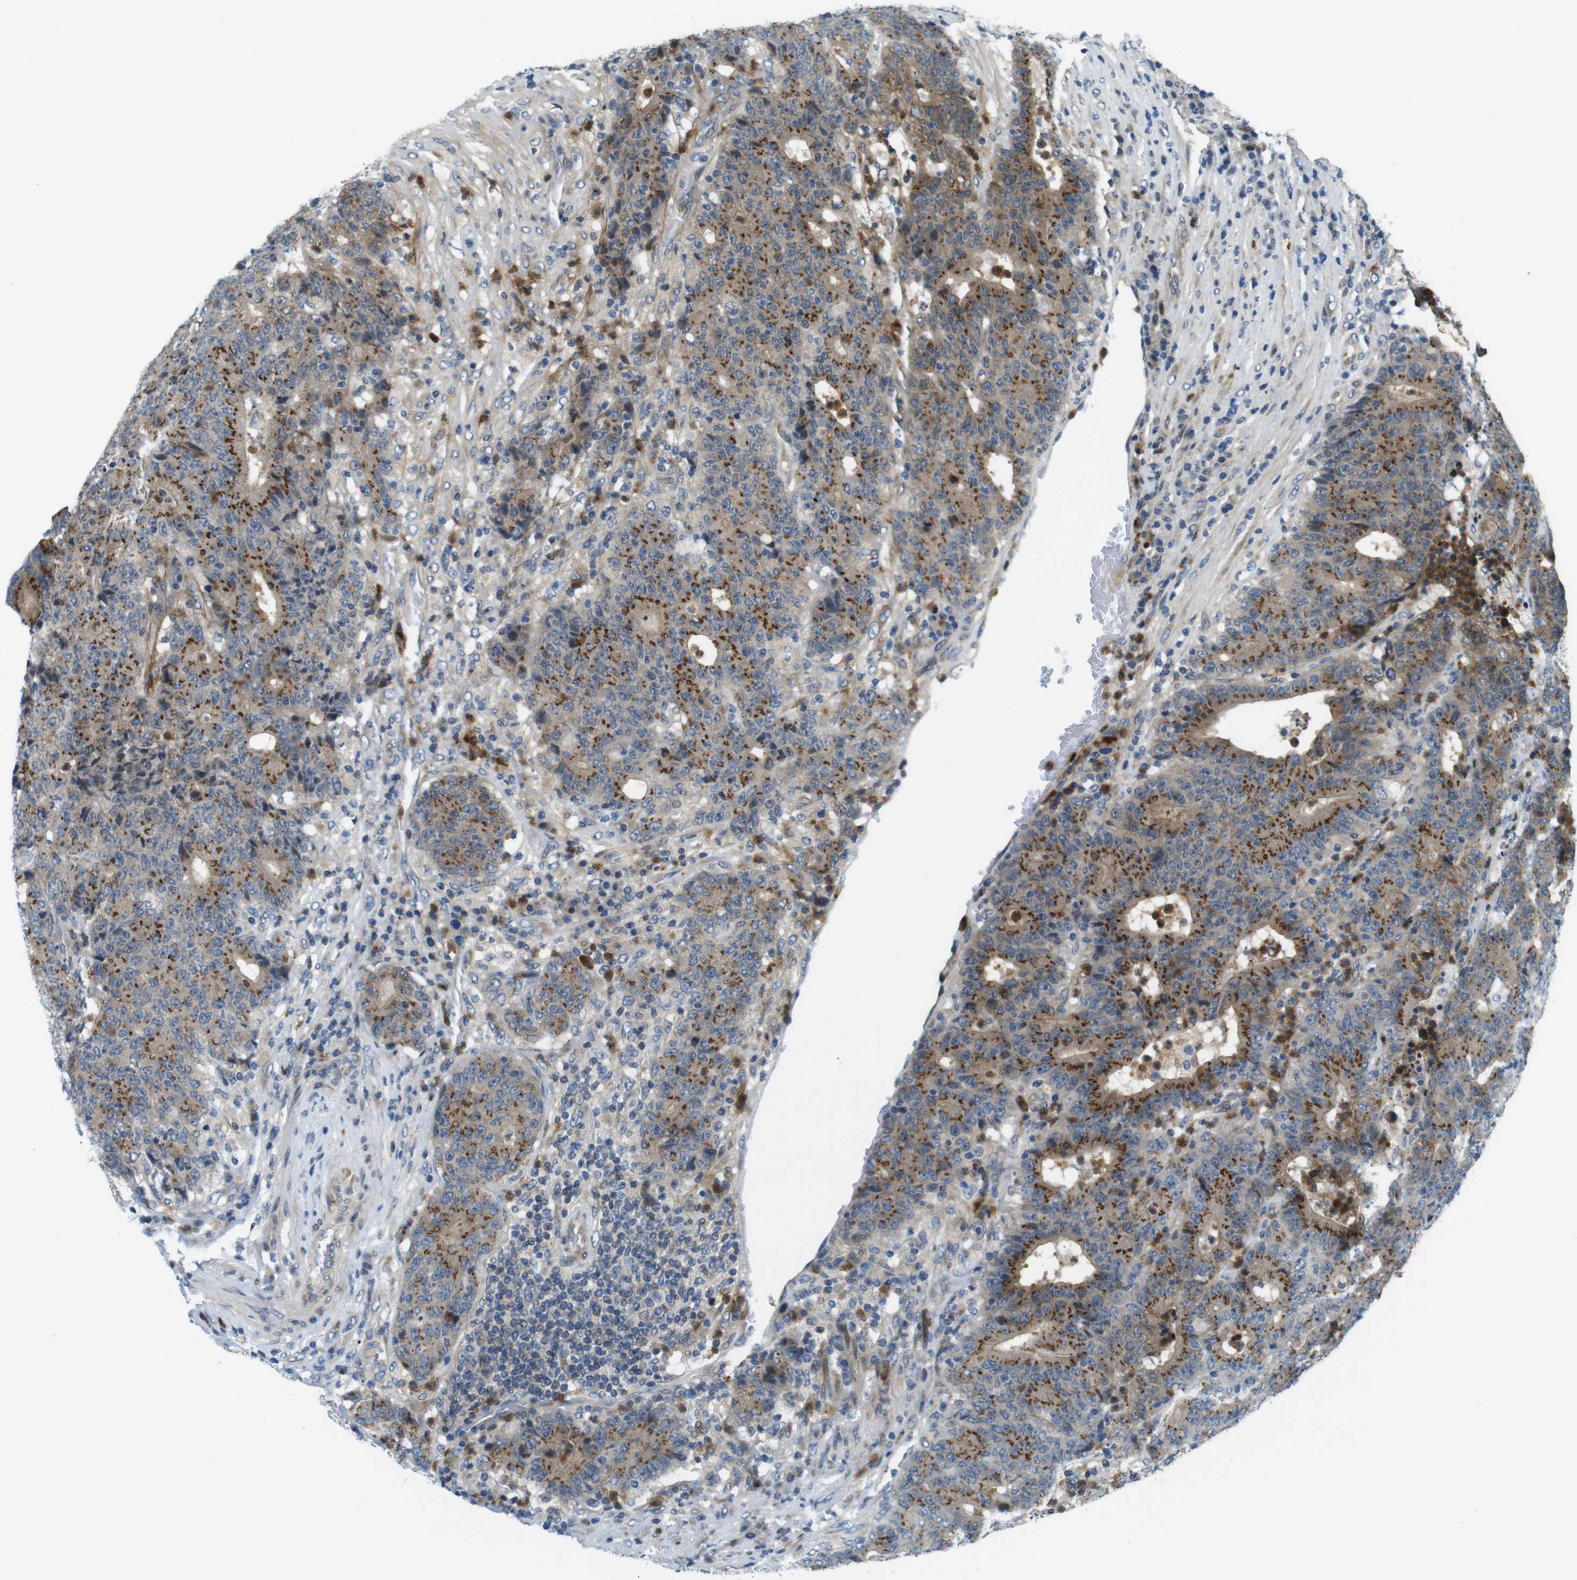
{"staining": {"intensity": "moderate", "quantity": ">75%", "location": "cytoplasmic/membranous"}, "tissue": "colorectal cancer", "cell_type": "Tumor cells", "image_type": "cancer", "snomed": [{"axis": "morphology", "description": "Normal tissue, NOS"}, {"axis": "morphology", "description": "Adenocarcinoma, NOS"}, {"axis": "topography", "description": "Colon"}], "caption": "An IHC image of tumor tissue is shown. Protein staining in brown highlights moderate cytoplasmic/membranous positivity in colorectal adenocarcinoma within tumor cells.", "gene": "ZDHHC3", "patient": {"sex": "female", "age": 75}}